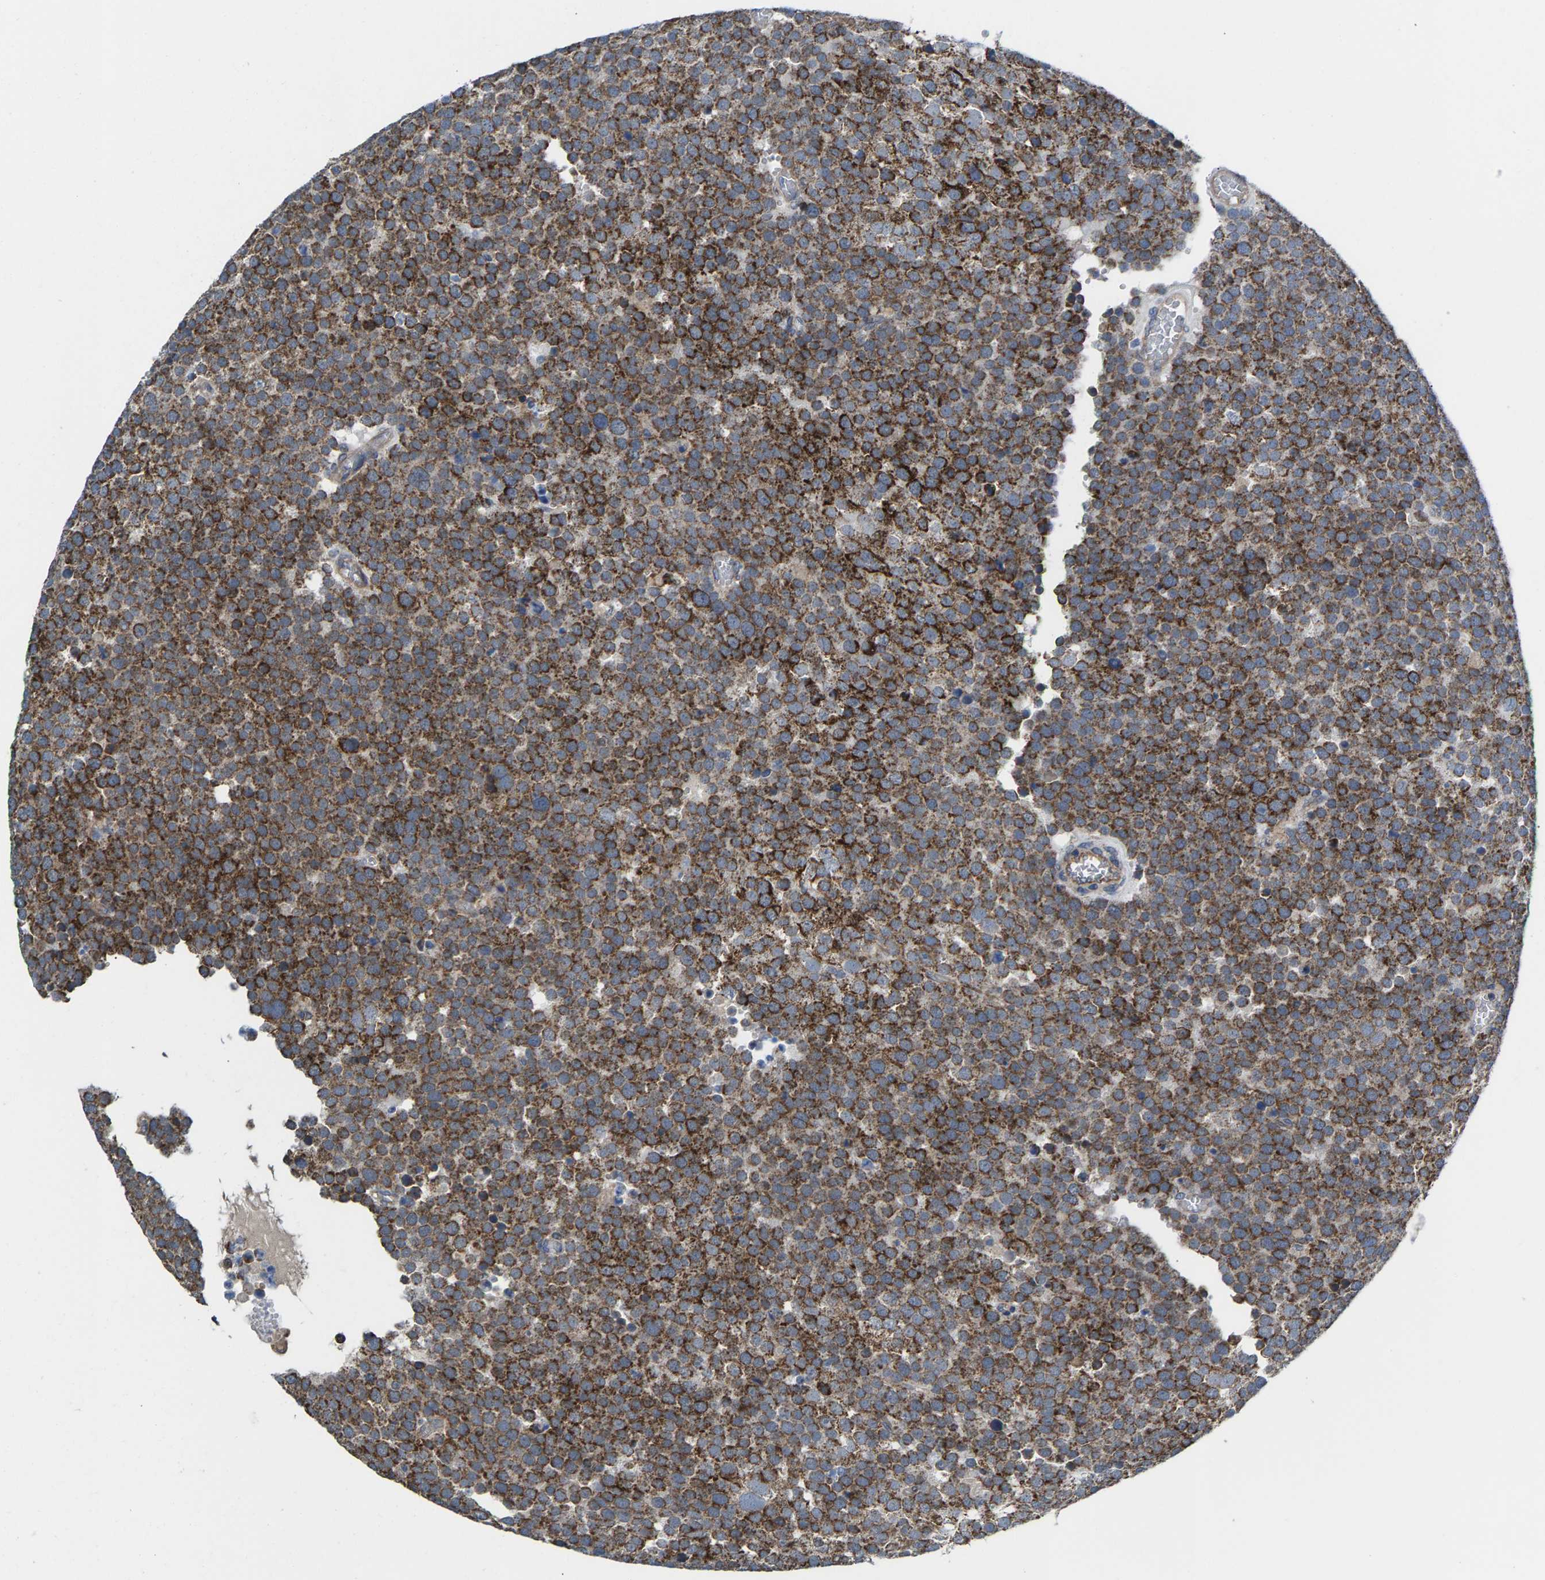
{"staining": {"intensity": "moderate", "quantity": ">75%", "location": "cytoplasmic/membranous"}, "tissue": "testis cancer", "cell_type": "Tumor cells", "image_type": "cancer", "snomed": [{"axis": "morphology", "description": "Normal tissue, NOS"}, {"axis": "morphology", "description": "Seminoma, NOS"}, {"axis": "topography", "description": "Testis"}], "caption": "Moderate cytoplasmic/membranous positivity for a protein is seen in approximately >75% of tumor cells of seminoma (testis) using IHC.", "gene": "MRM1", "patient": {"sex": "male", "age": 71}}